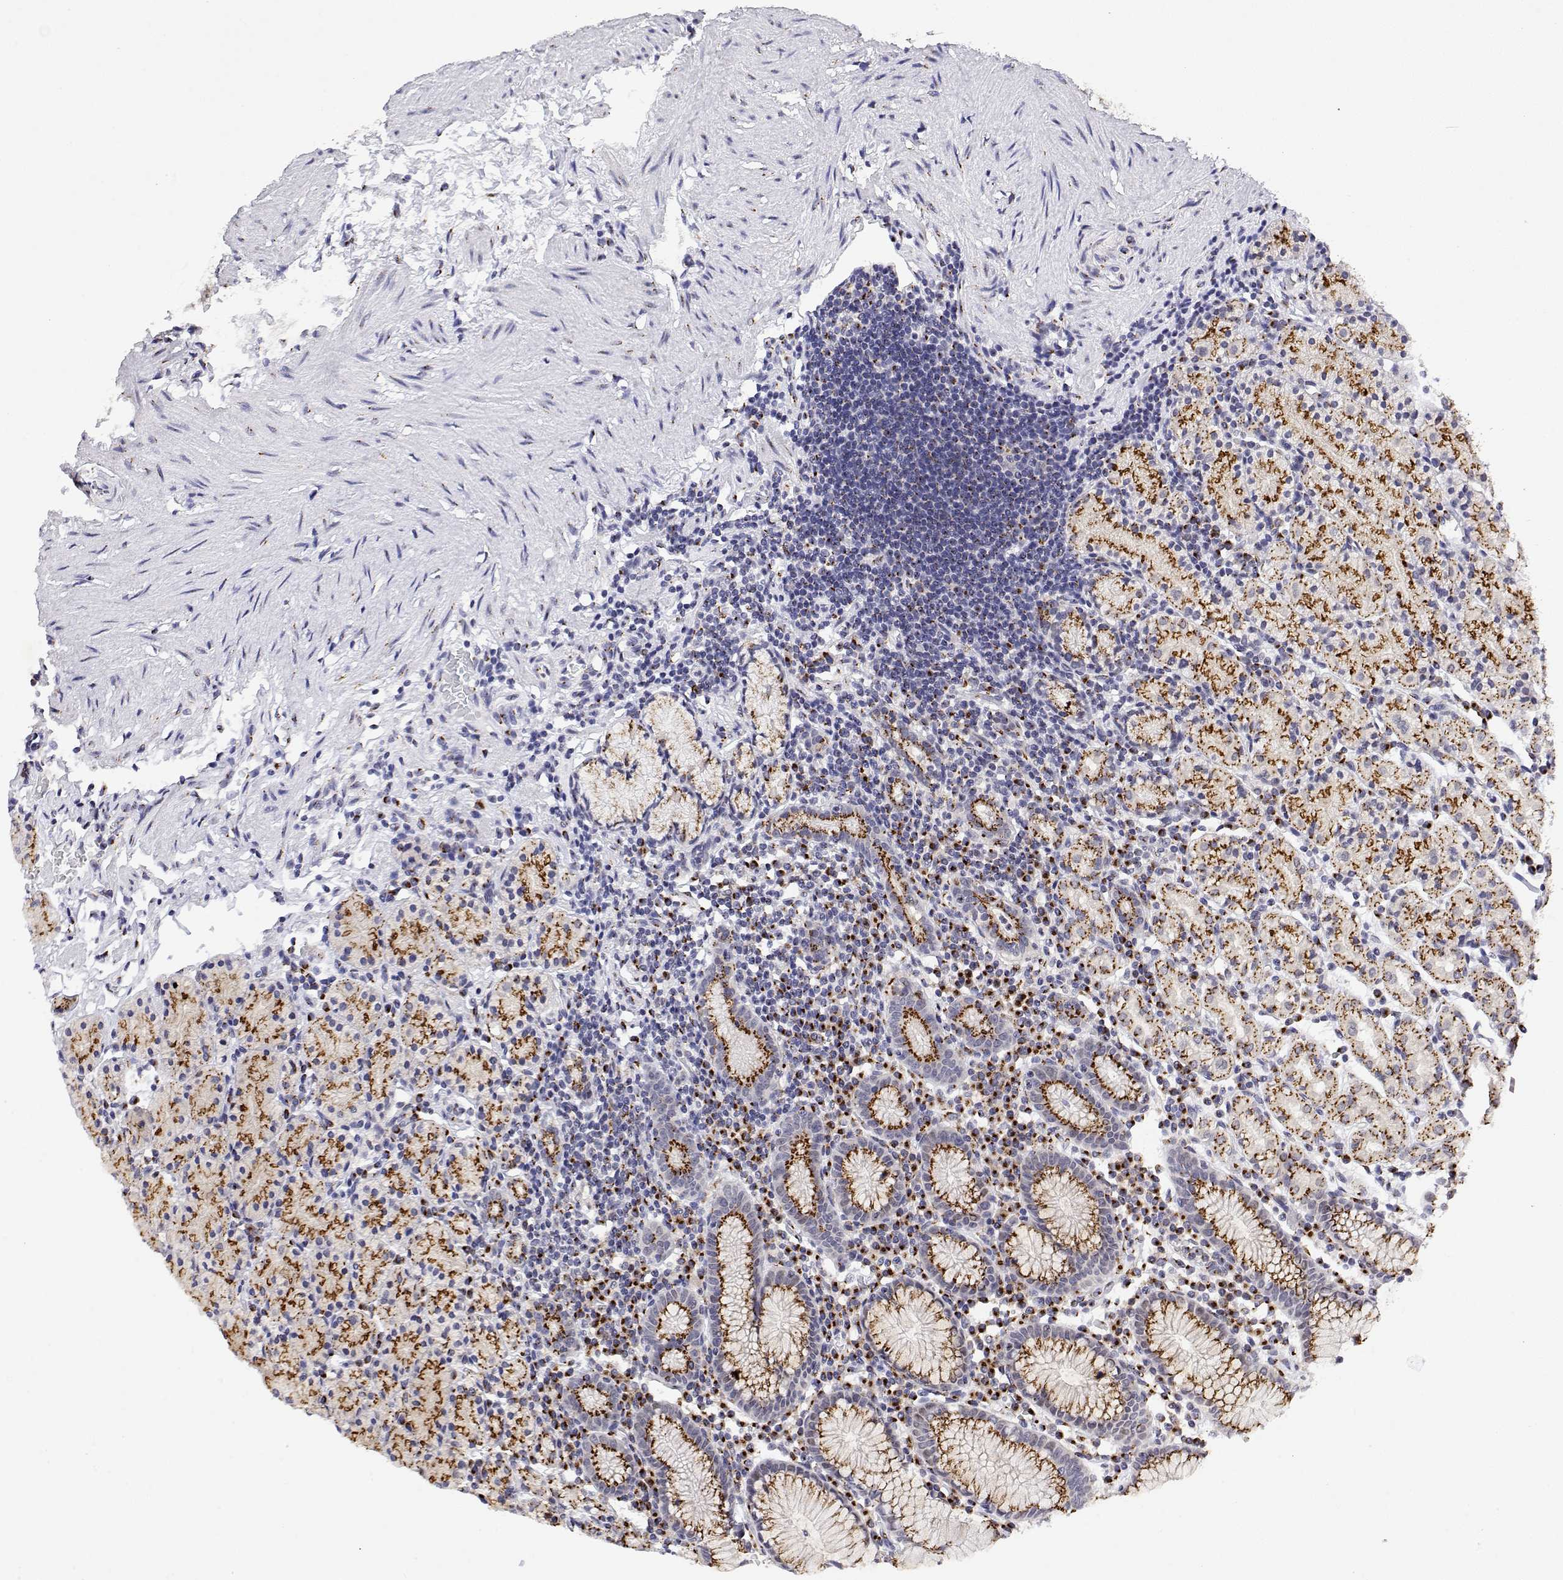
{"staining": {"intensity": "strong", "quantity": ">75%", "location": "cytoplasmic/membranous"}, "tissue": "stomach", "cell_type": "Glandular cells", "image_type": "normal", "snomed": [{"axis": "morphology", "description": "Normal tissue, NOS"}, {"axis": "topography", "description": "Stomach, upper"}, {"axis": "topography", "description": "Stomach"}], "caption": "Normal stomach reveals strong cytoplasmic/membranous staining in approximately >75% of glandular cells, visualized by immunohistochemistry. (DAB IHC, brown staining for protein, blue staining for nuclei).", "gene": "YIPF3", "patient": {"sex": "male", "age": 62}}